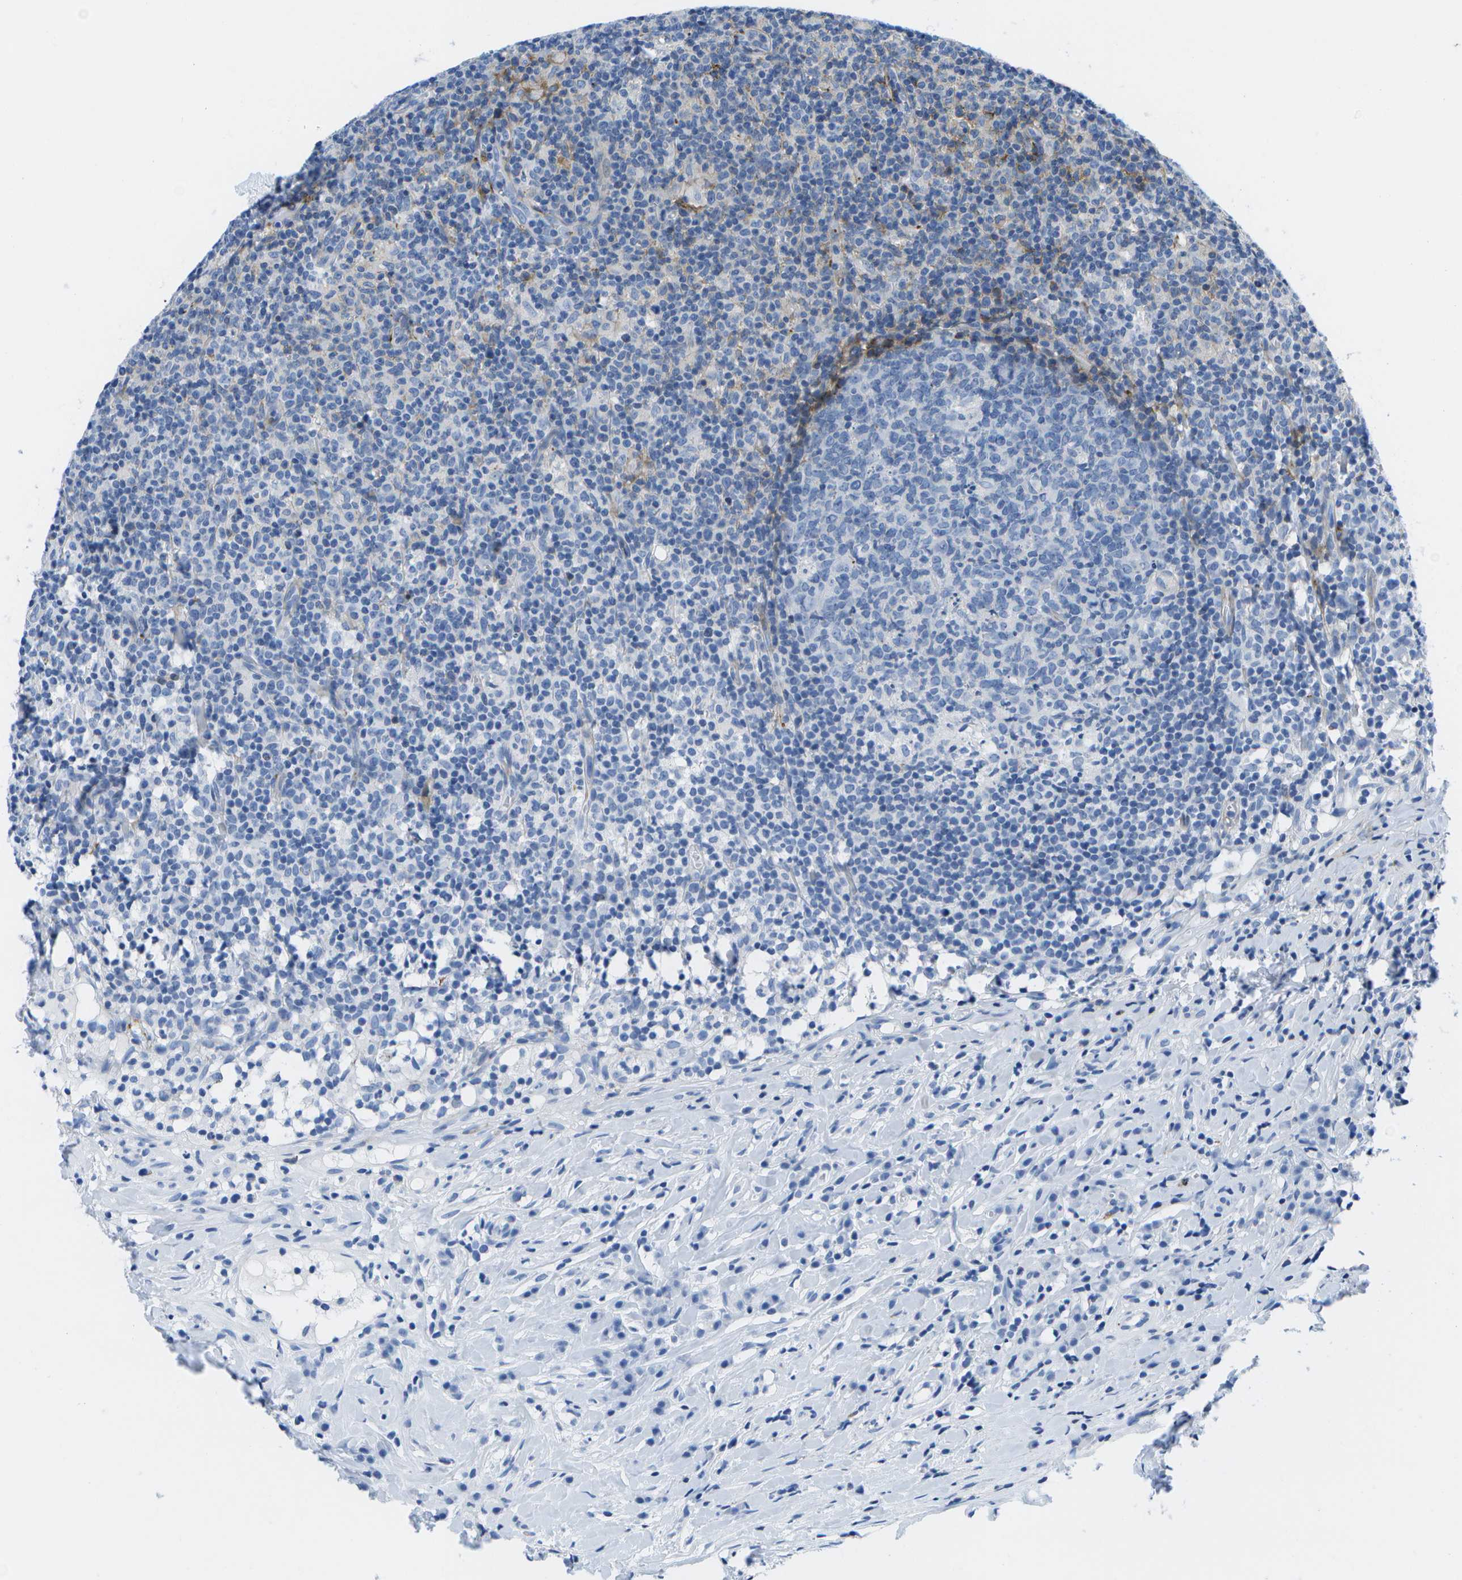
{"staining": {"intensity": "negative", "quantity": "none", "location": "none"}, "tissue": "lymph node", "cell_type": "Germinal center cells", "image_type": "normal", "snomed": [{"axis": "morphology", "description": "Normal tissue, NOS"}, {"axis": "morphology", "description": "Inflammation, NOS"}, {"axis": "topography", "description": "Lymph node"}], "caption": "Immunohistochemistry photomicrograph of unremarkable lymph node: human lymph node stained with DAB (3,3'-diaminobenzidine) shows no significant protein positivity in germinal center cells.", "gene": "ADGRG6", "patient": {"sex": "male", "age": 55}}